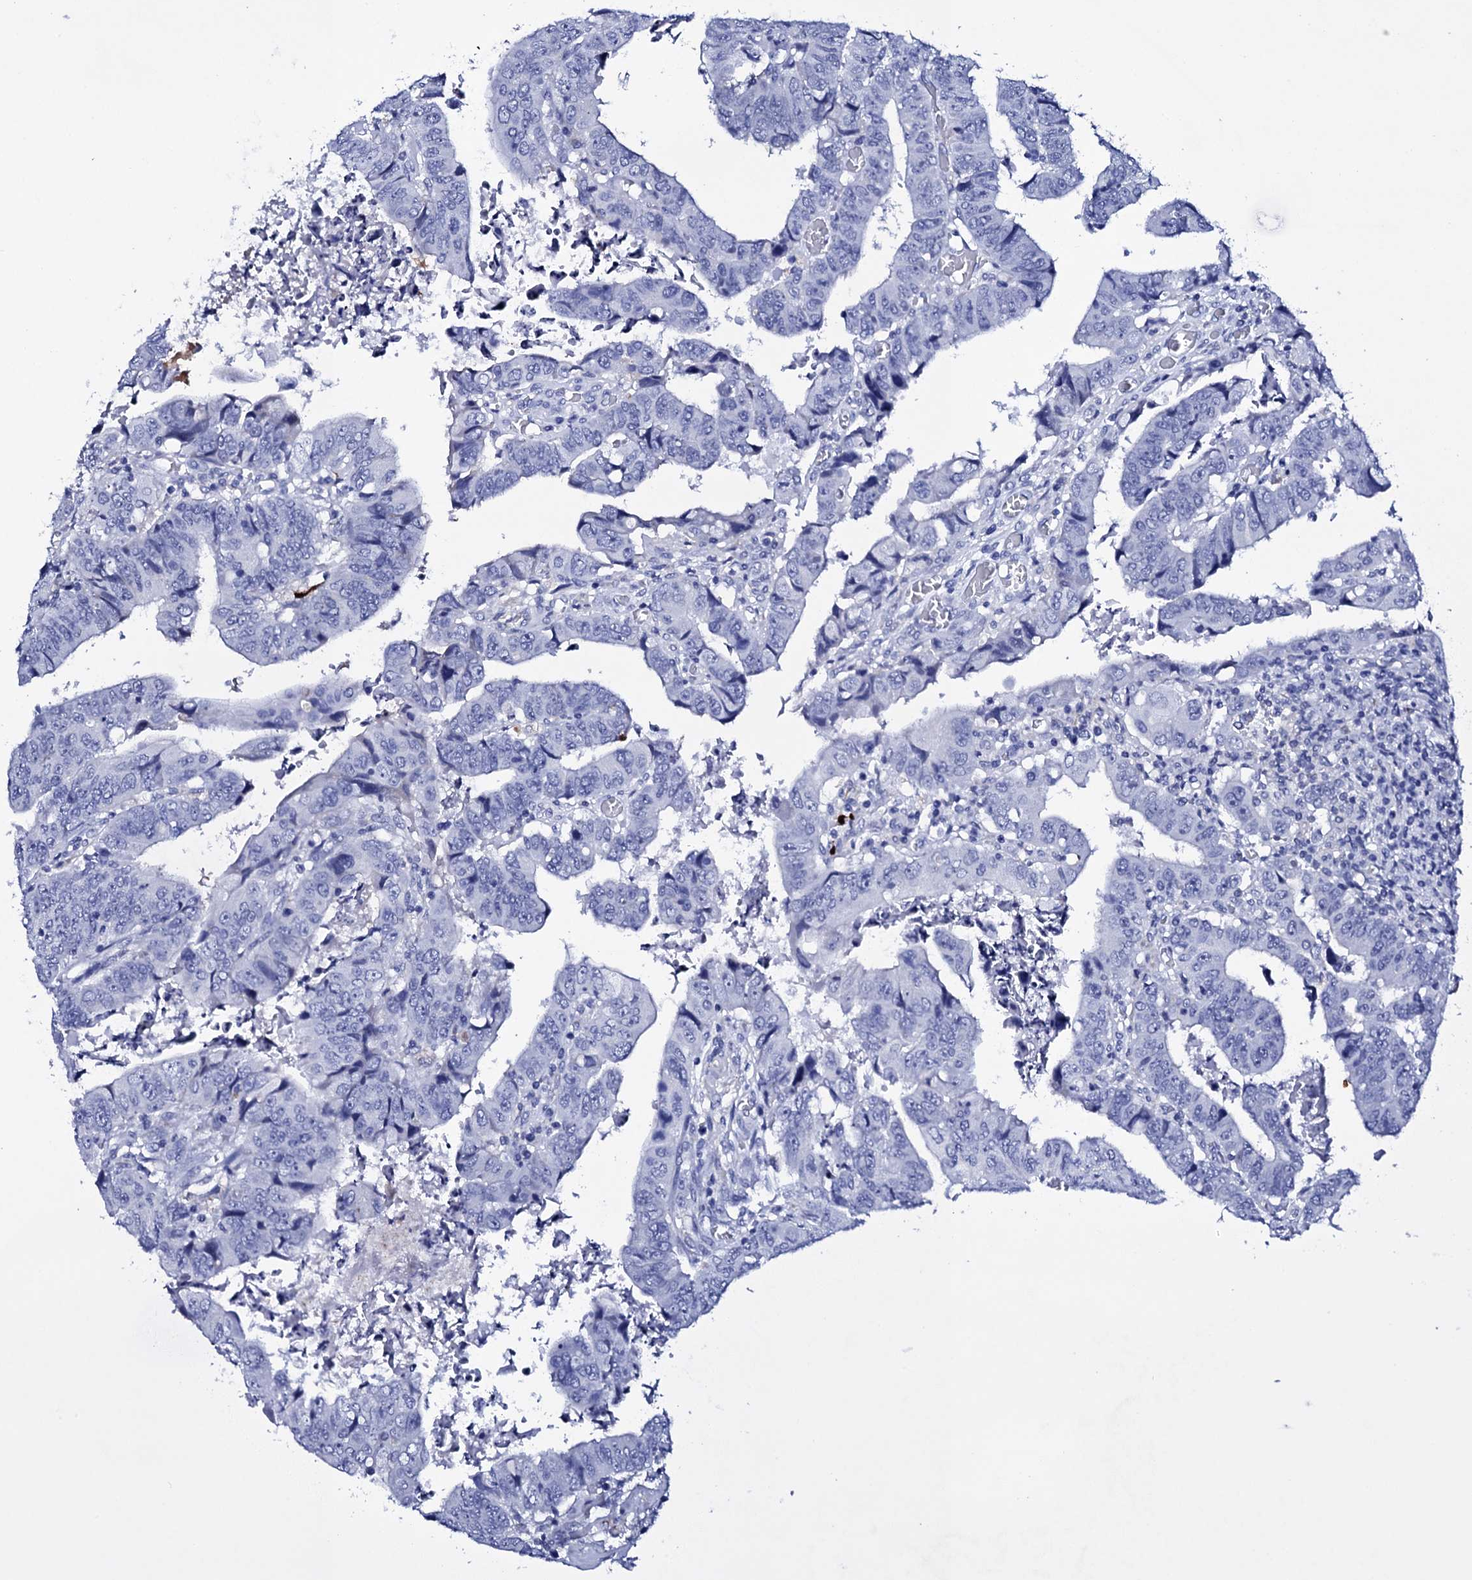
{"staining": {"intensity": "negative", "quantity": "none", "location": "none"}, "tissue": "colorectal cancer", "cell_type": "Tumor cells", "image_type": "cancer", "snomed": [{"axis": "morphology", "description": "Normal tissue, NOS"}, {"axis": "morphology", "description": "Adenocarcinoma, NOS"}, {"axis": "topography", "description": "Rectum"}], "caption": "Protein analysis of colorectal cancer (adenocarcinoma) exhibits no significant staining in tumor cells.", "gene": "ITPRID2", "patient": {"sex": "female", "age": 65}}